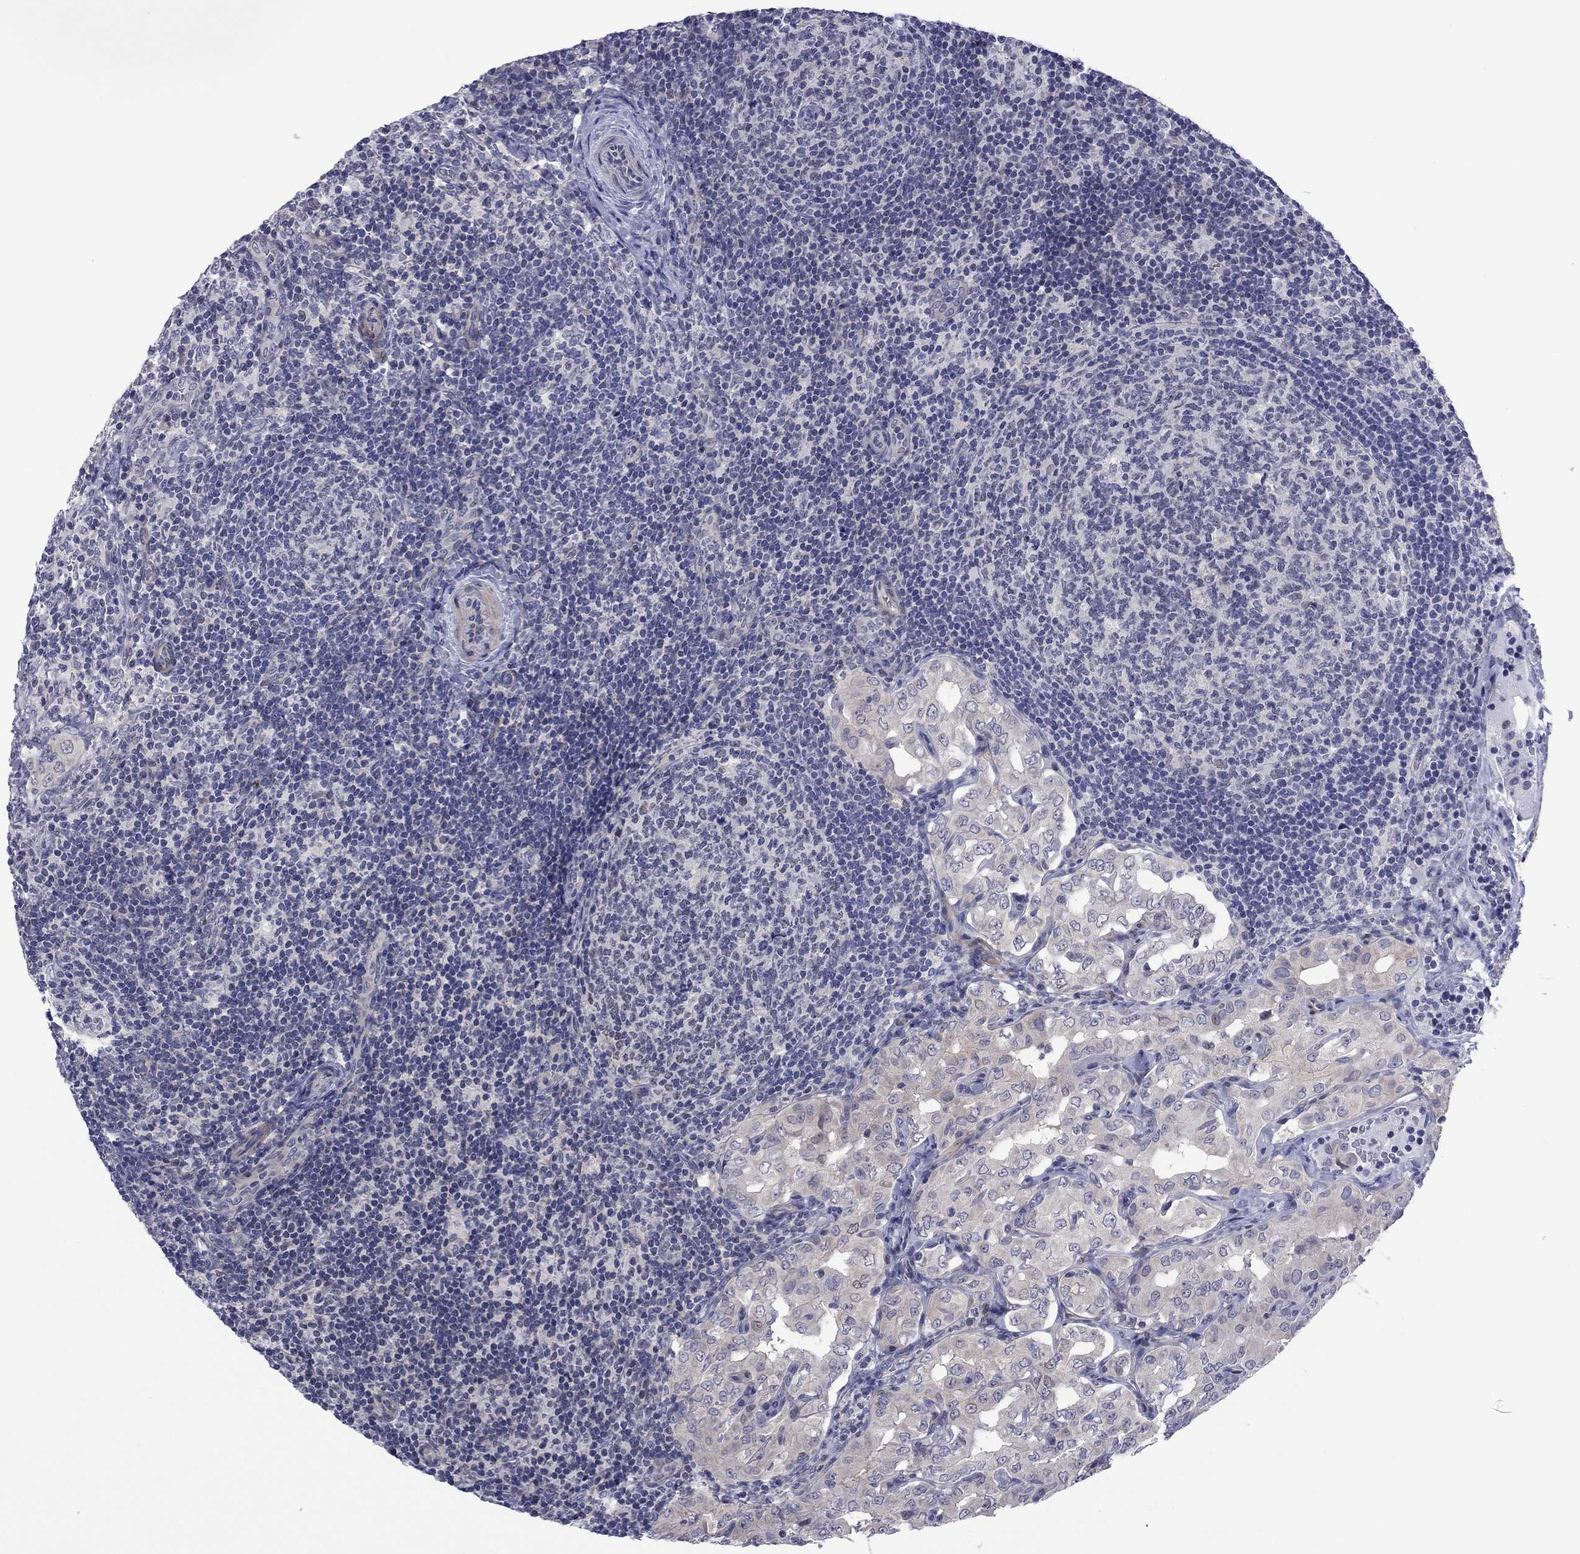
{"staining": {"intensity": "negative", "quantity": "none", "location": "none"}, "tissue": "thyroid cancer", "cell_type": "Tumor cells", "image_type": "cancer", "snomed": [{"axis": "morphology", "description": "Papillary adenocarcinoma, NOS"}, {"axis": "topography", "description": "Thyroid gland"}], "caption": "An image of human thyroid cancer (papillary adenocarcinoma) is negative for staining in tumor cells.", "gene": "POU5F2", "patient": {"sex": "male", "age": 61}}